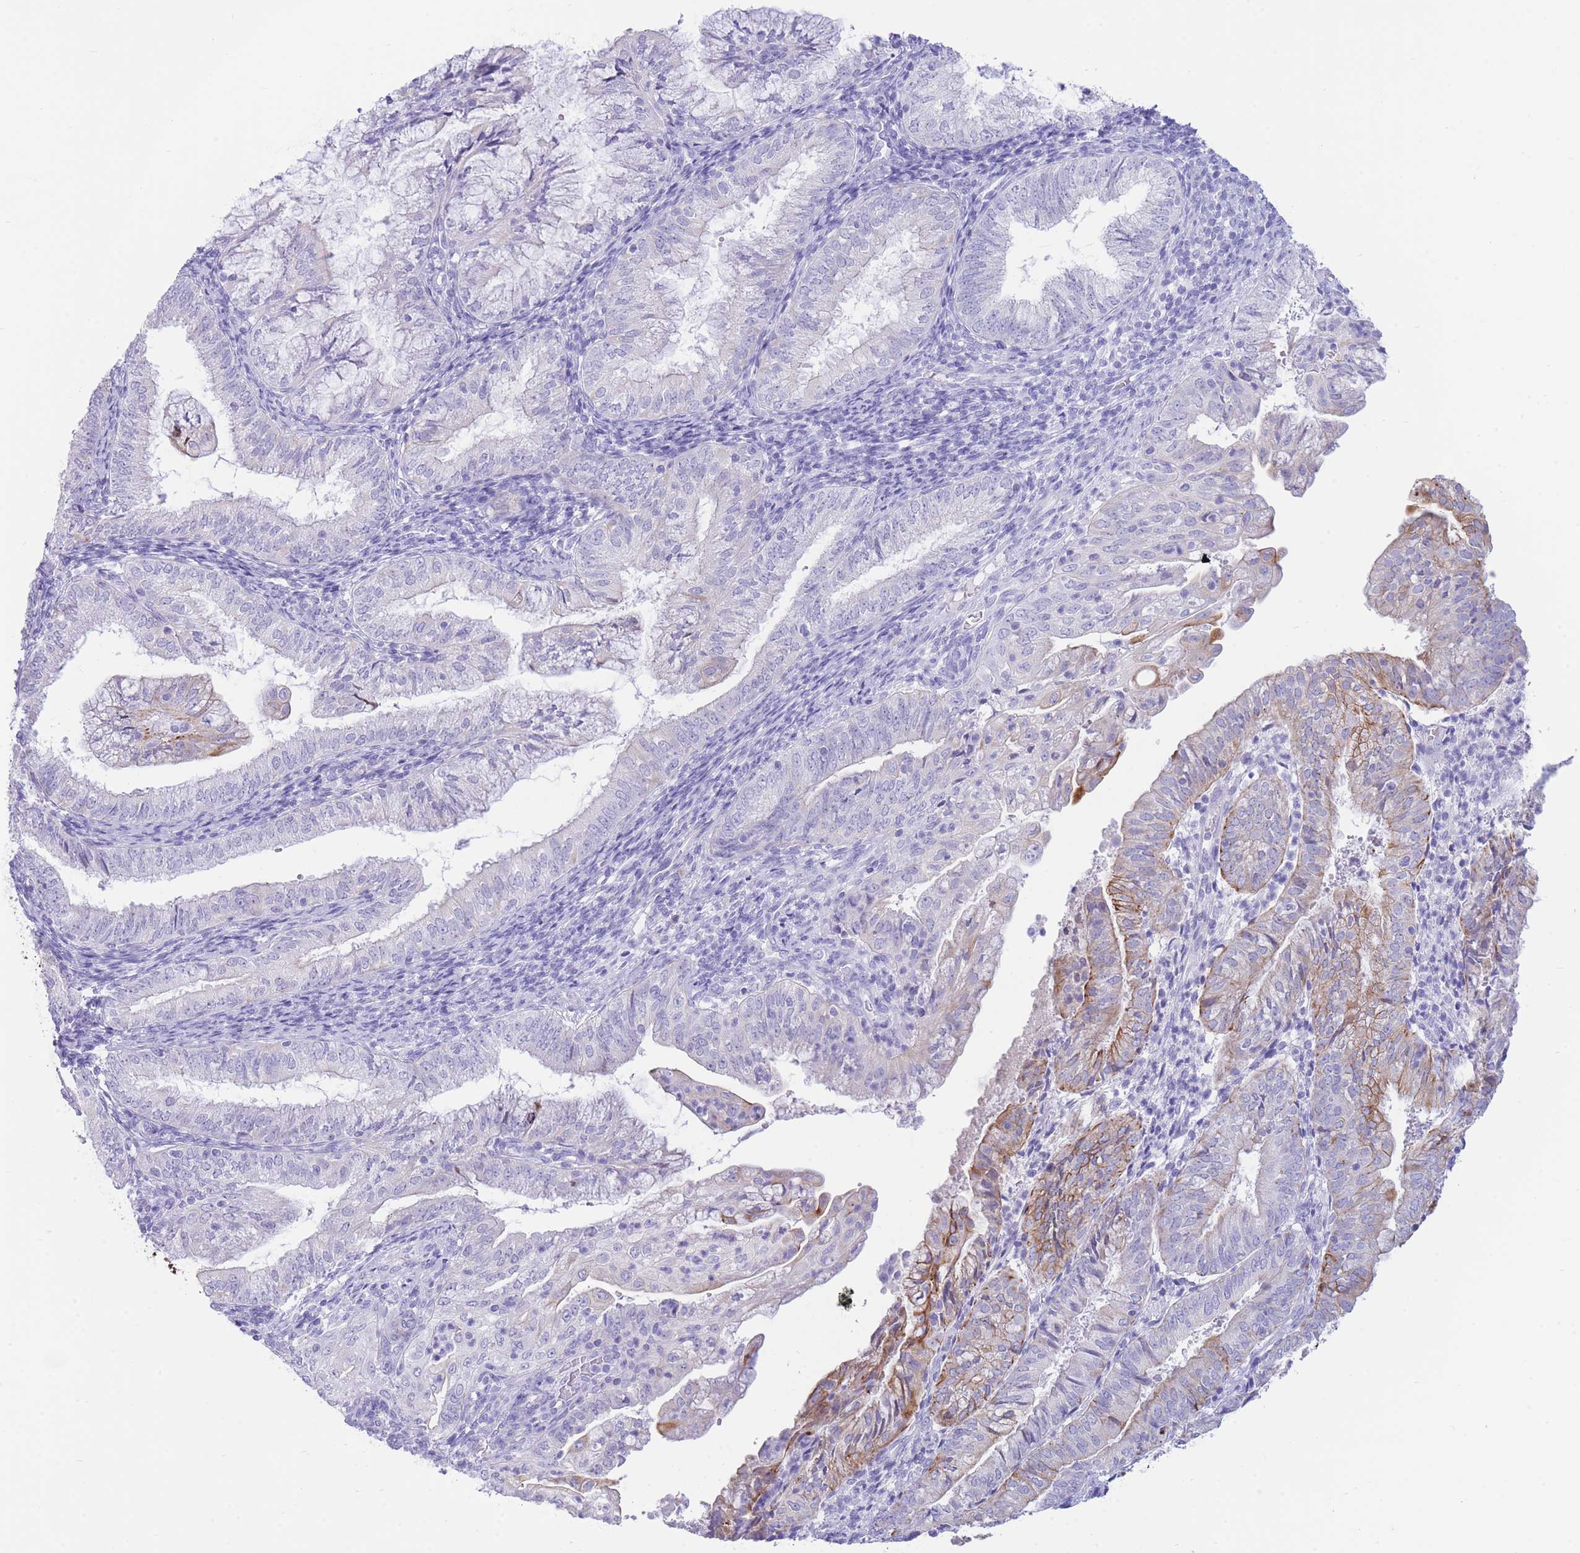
{"staining": {"intensity": "moderate", "quantity": "<25%", "location": "cytoplasmic/membranous"}, "tissue": "endometrial cancer", "cell_type": "Tumor cells", "image_type": "cancer", "snomed": [{"axis": "morphology", "description": "Adenocarcinoma, NOS"}, {"axis": "topography", "description": "Endometrium"}], "caption": "Protein expression analysis of human adenocarcinoma (endometrial) reveals moderate cytoplasmic/membranous expression in approximately <25% of tumor cells.", "gene": "VWA8", "patient": {"sex": "female", "age": 55}}